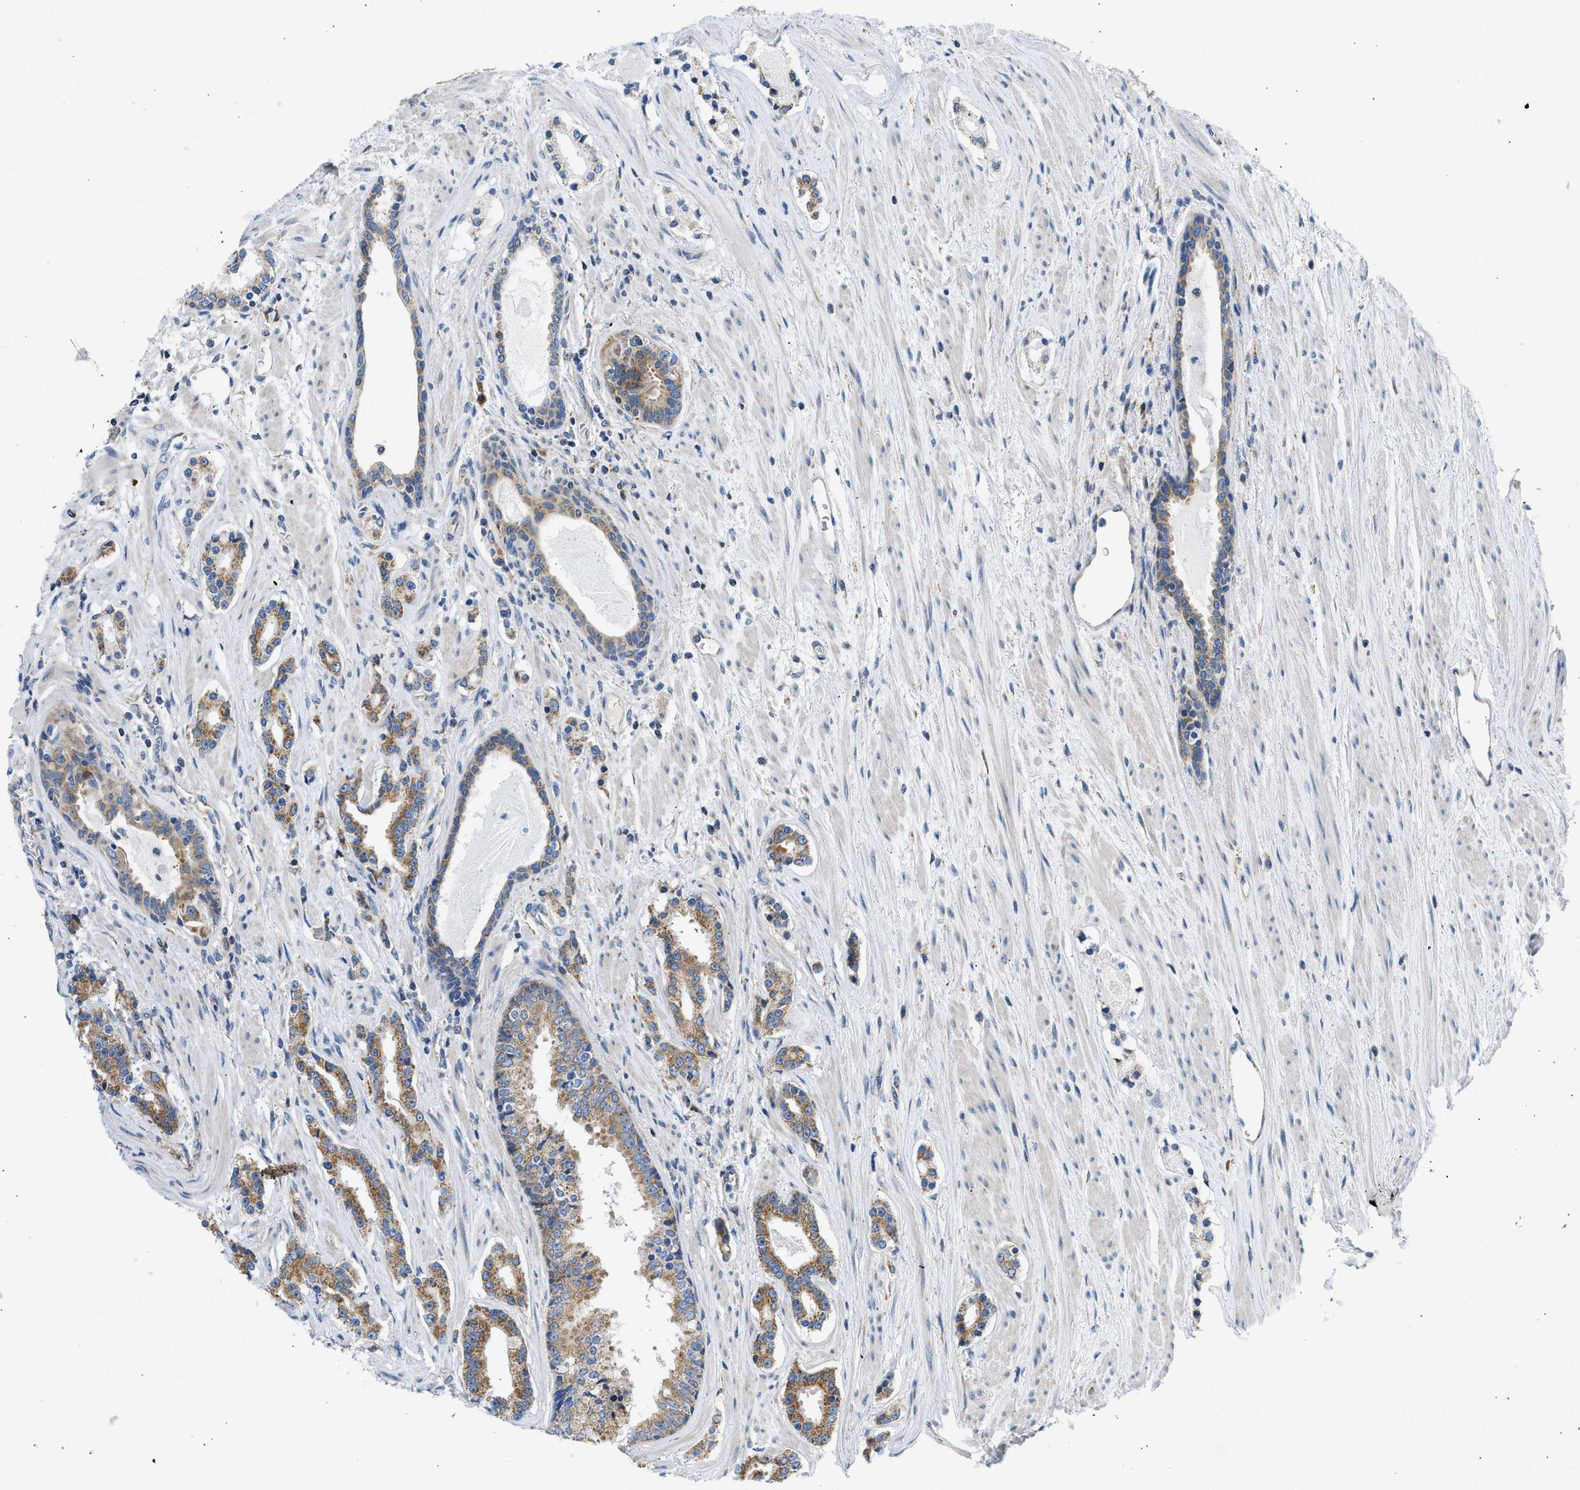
{"staining": {"intensity": "moderate", "quantity": ">75%", "location": "cytoplasmic/membranous"}, "tissue": "prostate cancer", "cell_type": "Tumor cells", "image_type": "cancer", "snomed": [{"axis": "morphology", "description": "Adenocarcinoma, High grade"}, {"axis": "topography", "description": "Prostate"}], "caption": "A medium amount of moderate cytoplasmic/membranous staining is appreciated in approximately >75% of tumor cells in prostate cancer (high-grade adenocarcinoma) tissue.", "gene": "CAMKK2", "patient": {"sex": "male", "age": 71}}